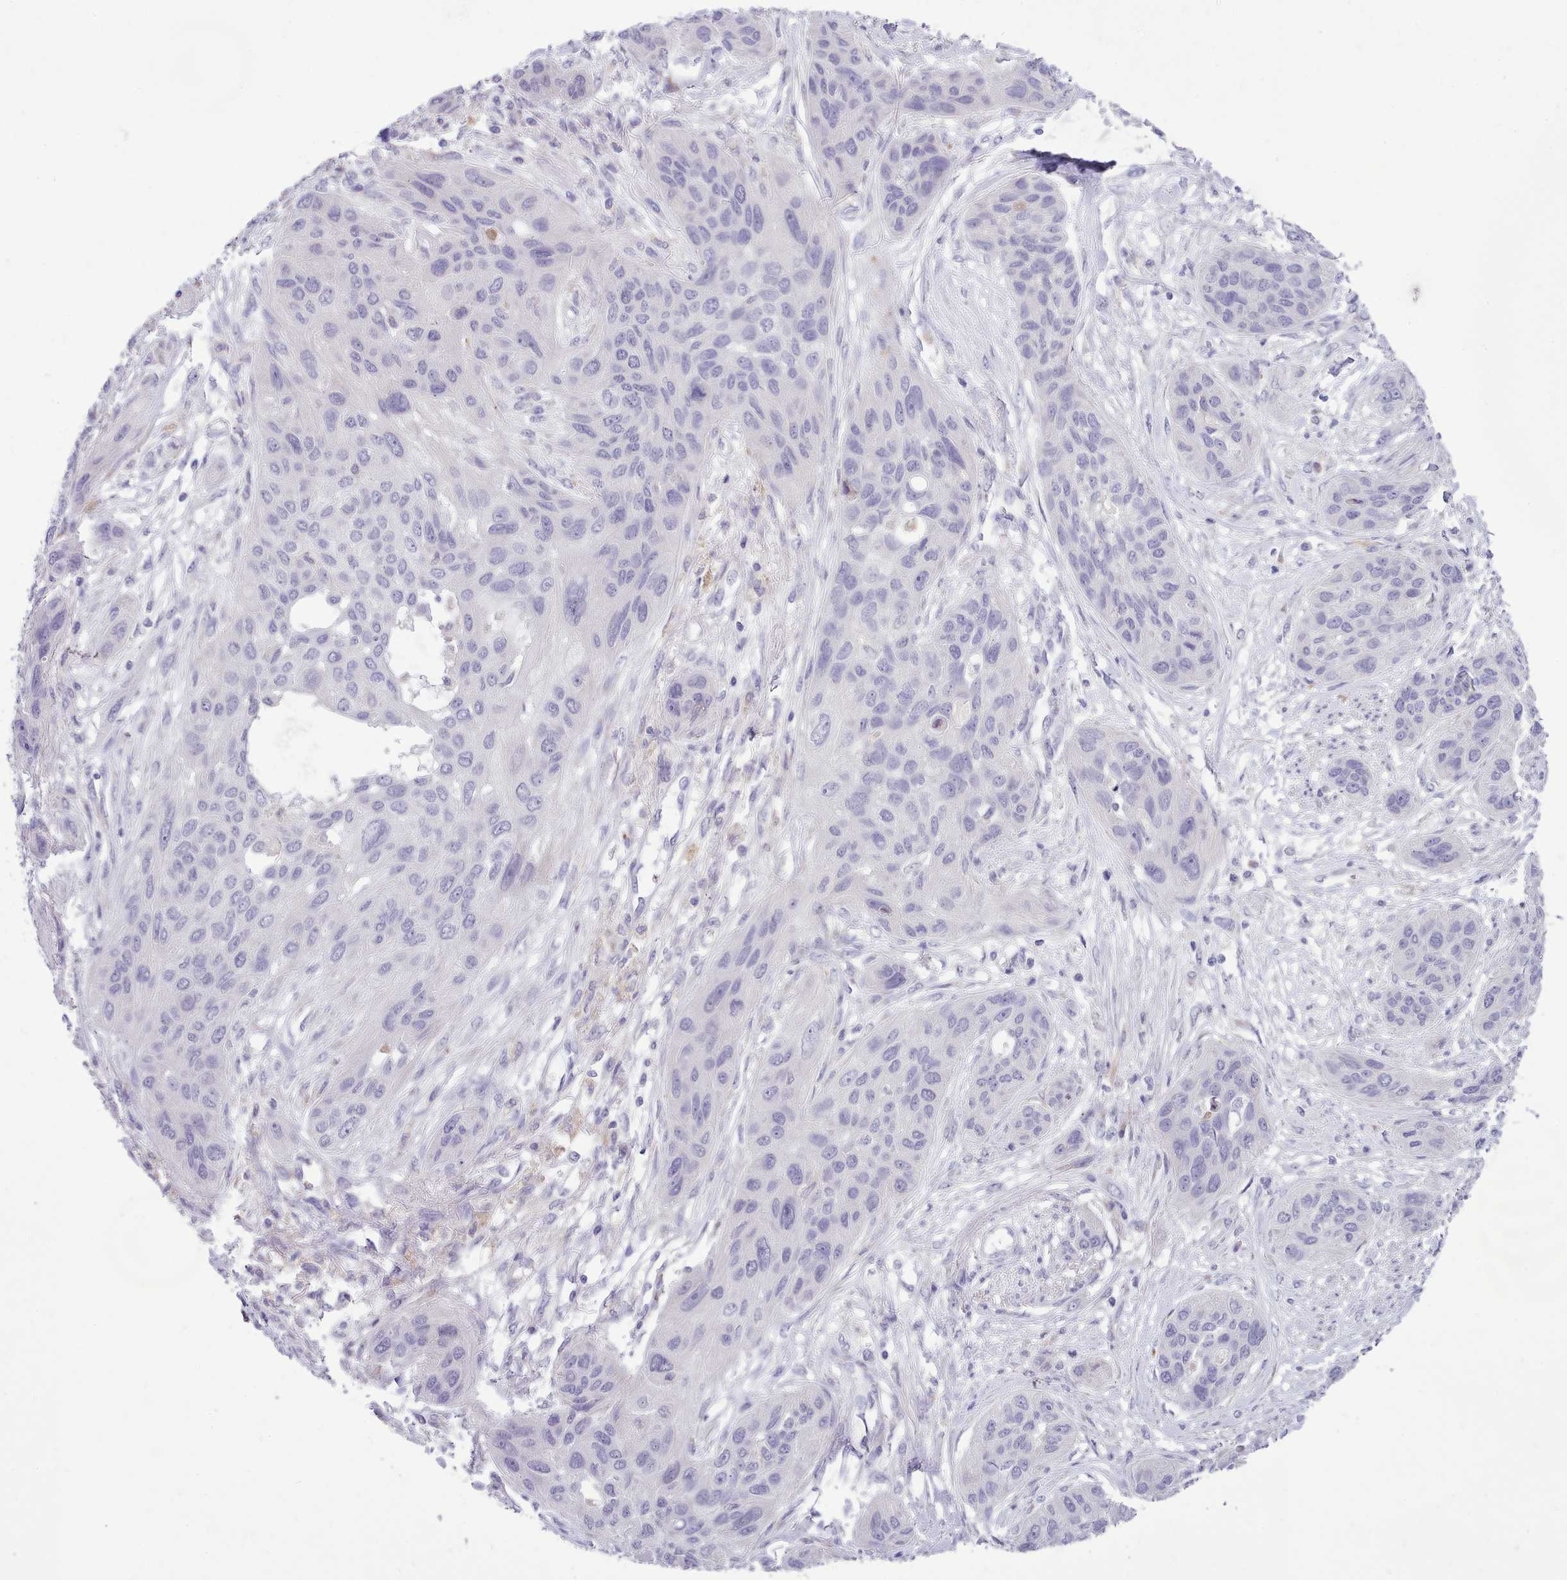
{"staining": {"intensity": "negative", "quantity": "none", "location": "none"}, "tissue": "lung cancer", "cell_type": "Tumor cells", "image_type": "cancer", "snomed": [{"axis": "morphology", "description": "Squamous cell carcinoma, NOS"}, {"axis": "topography", "description": "Lung"}], "caption": "Histopathology image shows no protein staining in tumor cells of squamous cell carcinoma (lung) tissue.", "gene": "FAM83E", "patient": {"sex": "female", "age": 70}}